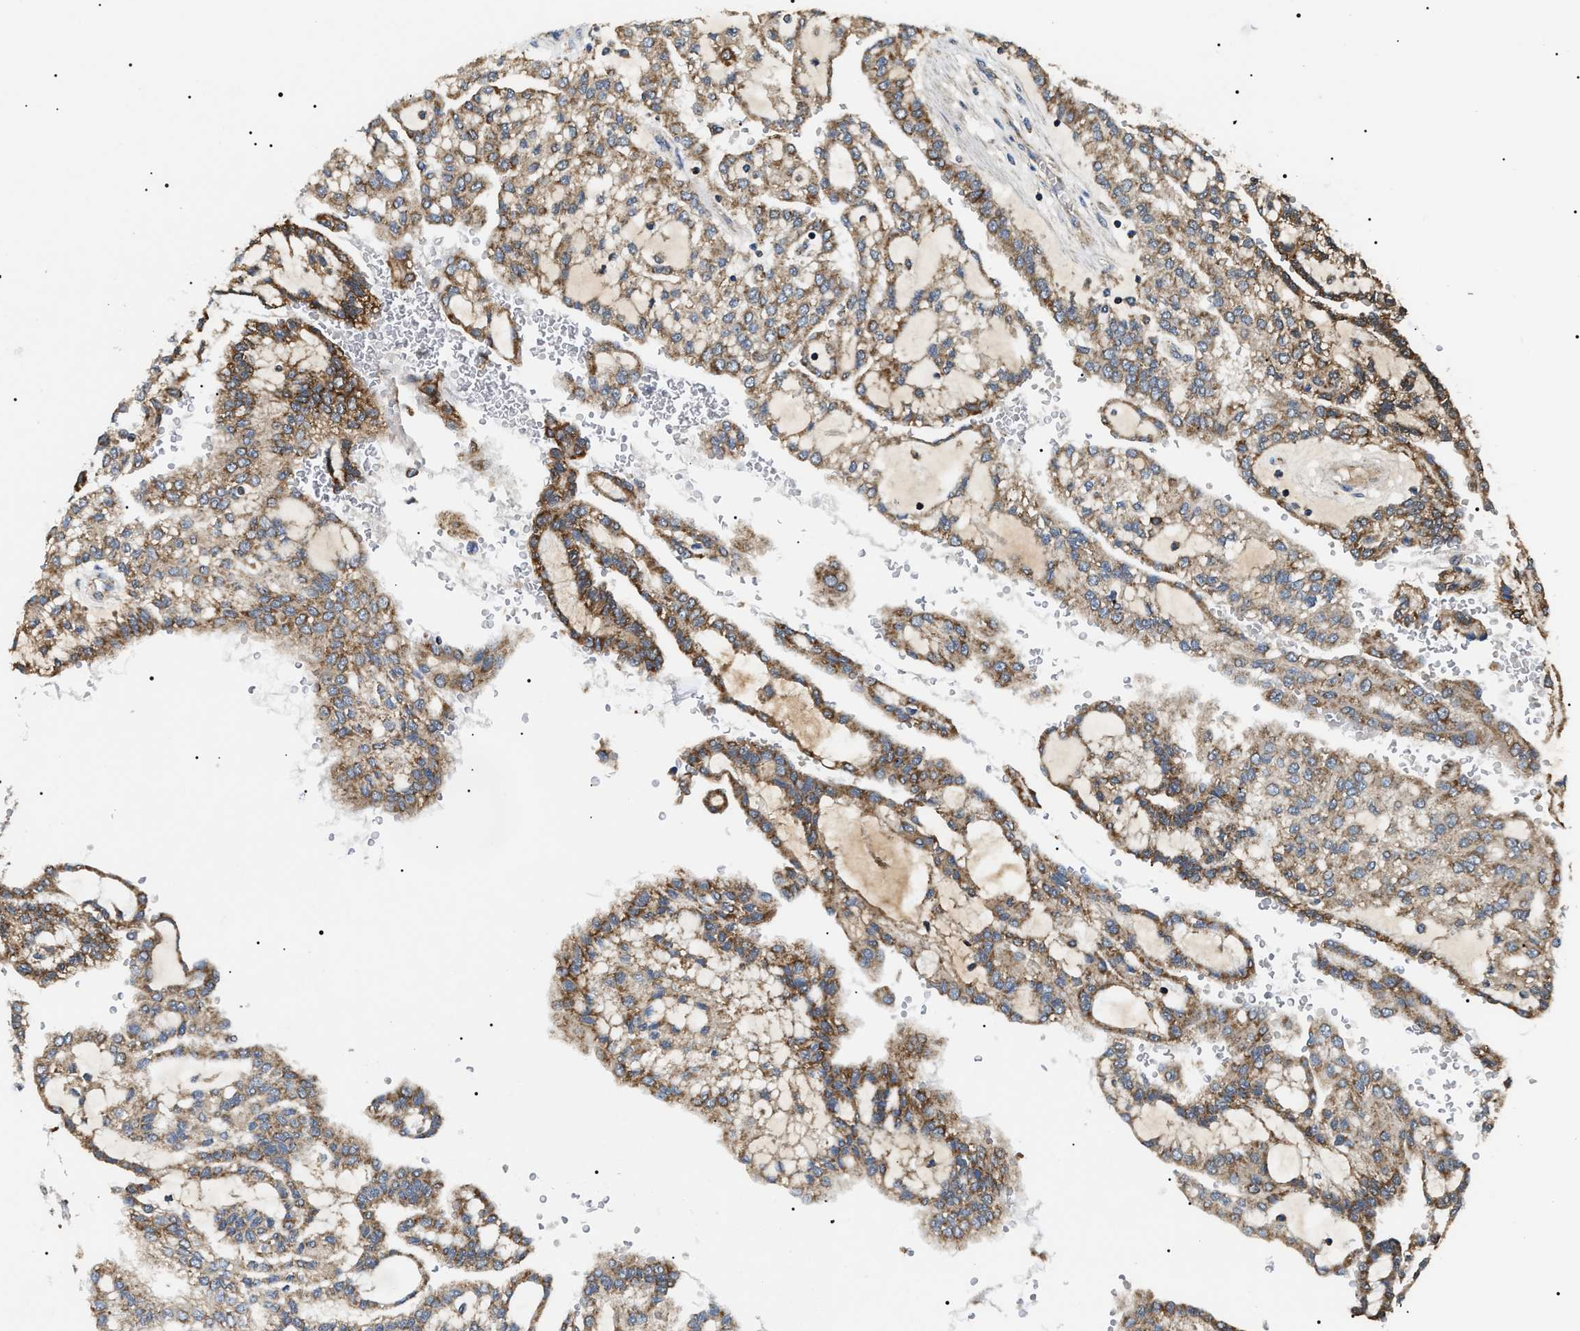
{"staining": {"intensity": "moderate", "quantity": ">75%", "location": "cytoplasmic/membranous"}, "tissue": "renal cancer", "cell_type": "Tumor cells", "image_type": "cancer", "snomed": [{"axis": "morphology", "description": "Adenocarcinoma, NOS"}, {"axis": "topography", "description": "Kidney"}], "caption": "Moderate cytoplasmic/membranous positivity is present in about >75% of tumor cells in renal cancer (adenocarcinoma).", "gene": "OXSM", "patient": {"sex": "male", "age": 63}}